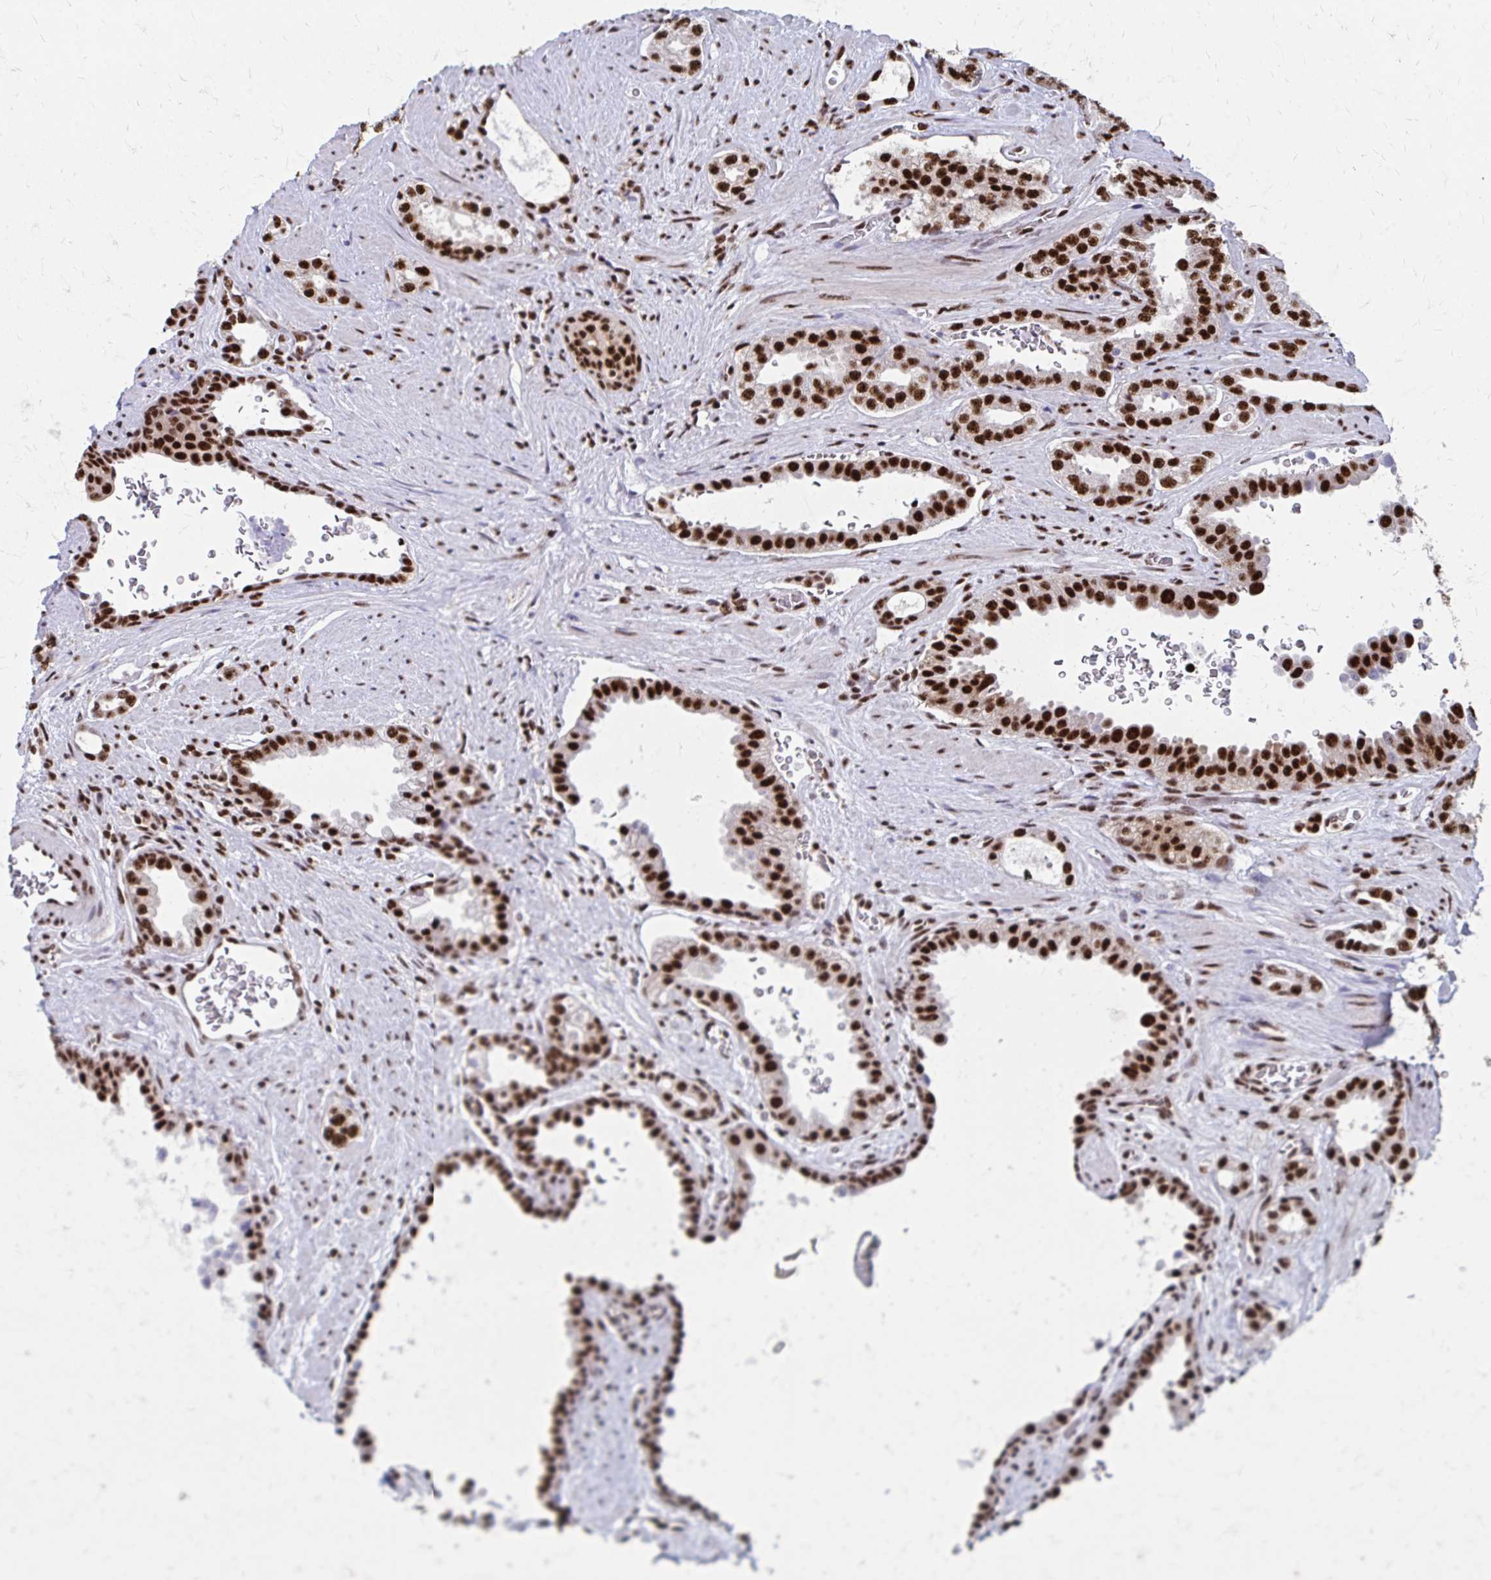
{"staining": {"intensity": "strong", "quantity": ">75%", "location": "nuclear"}, "tissue": "prostate cancer", "cell_type": "Tumor cells", "image_type": "cancer", "snomed": [{"axis": "morphology", "description": "Adenocarcinoma, Low grade"}, {"axis": "topography", "description": "Prostate"}], "caption": "Protein analysis of prostate adenocarcinoma (low-grade) tissue shows strong nuclear staining in approximately >75% of tumor cells.", "gene": "CNKSR3", "patient": {"sex": "male", "age": 67}}